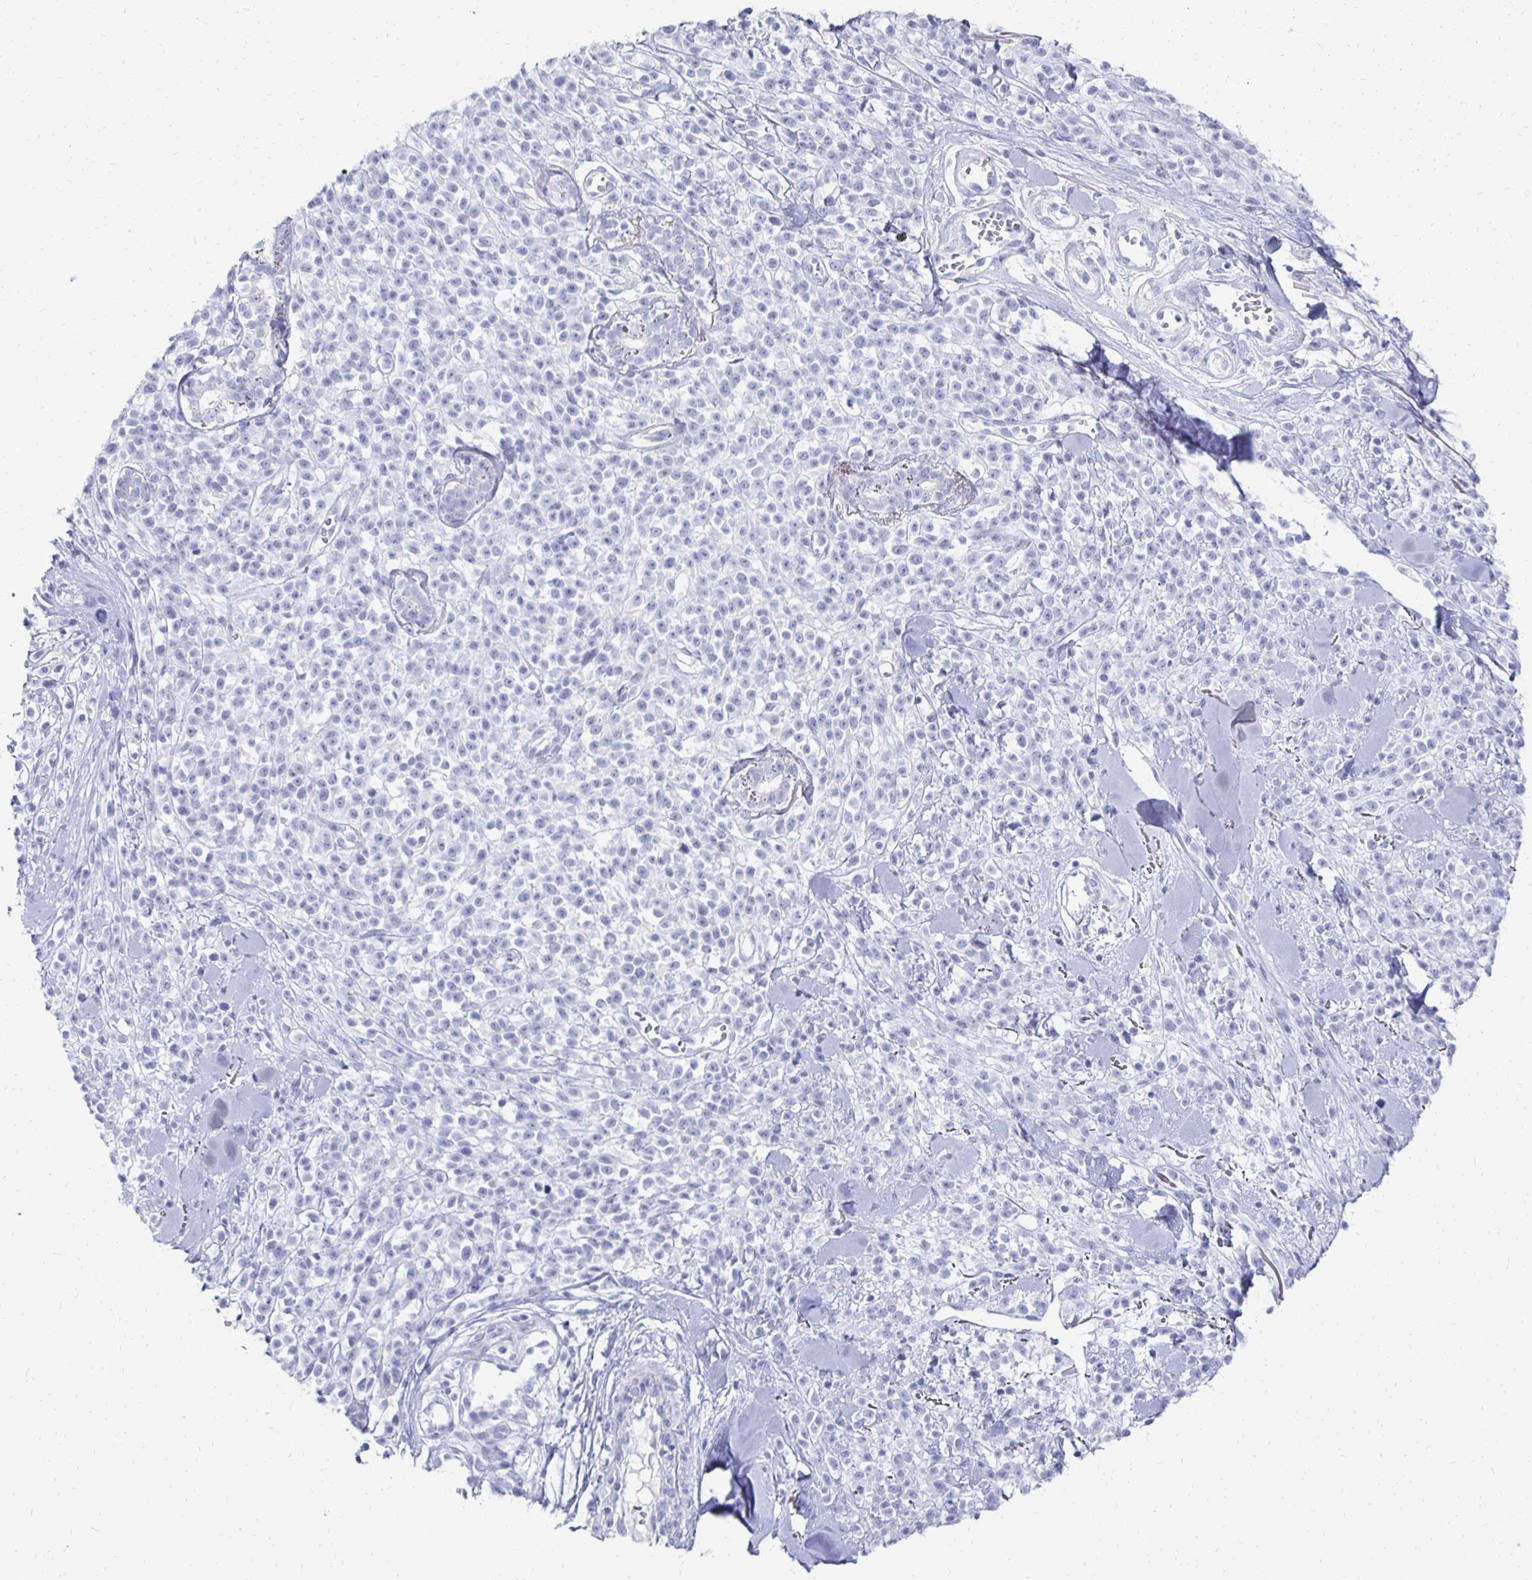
{"staining": {"intensity": "negative", "quantity": "none", "location": "none"}, "tissue": "melanoma", "cell_type": "Tumor cells", "image_type": "cancer", "snomed": [{"axis": "morphology", "description": "Malignant melanoma, NOS"}, {"axis": "topography", "description": "Skin"}, {"axis": "topography", "description": "Skin of trunk"}], "caption": "Tumor cells are negative for protein expression in human malignant melanoma.", "gene": "SYCP3", "patient": {"sex": "male", "age": 74}}